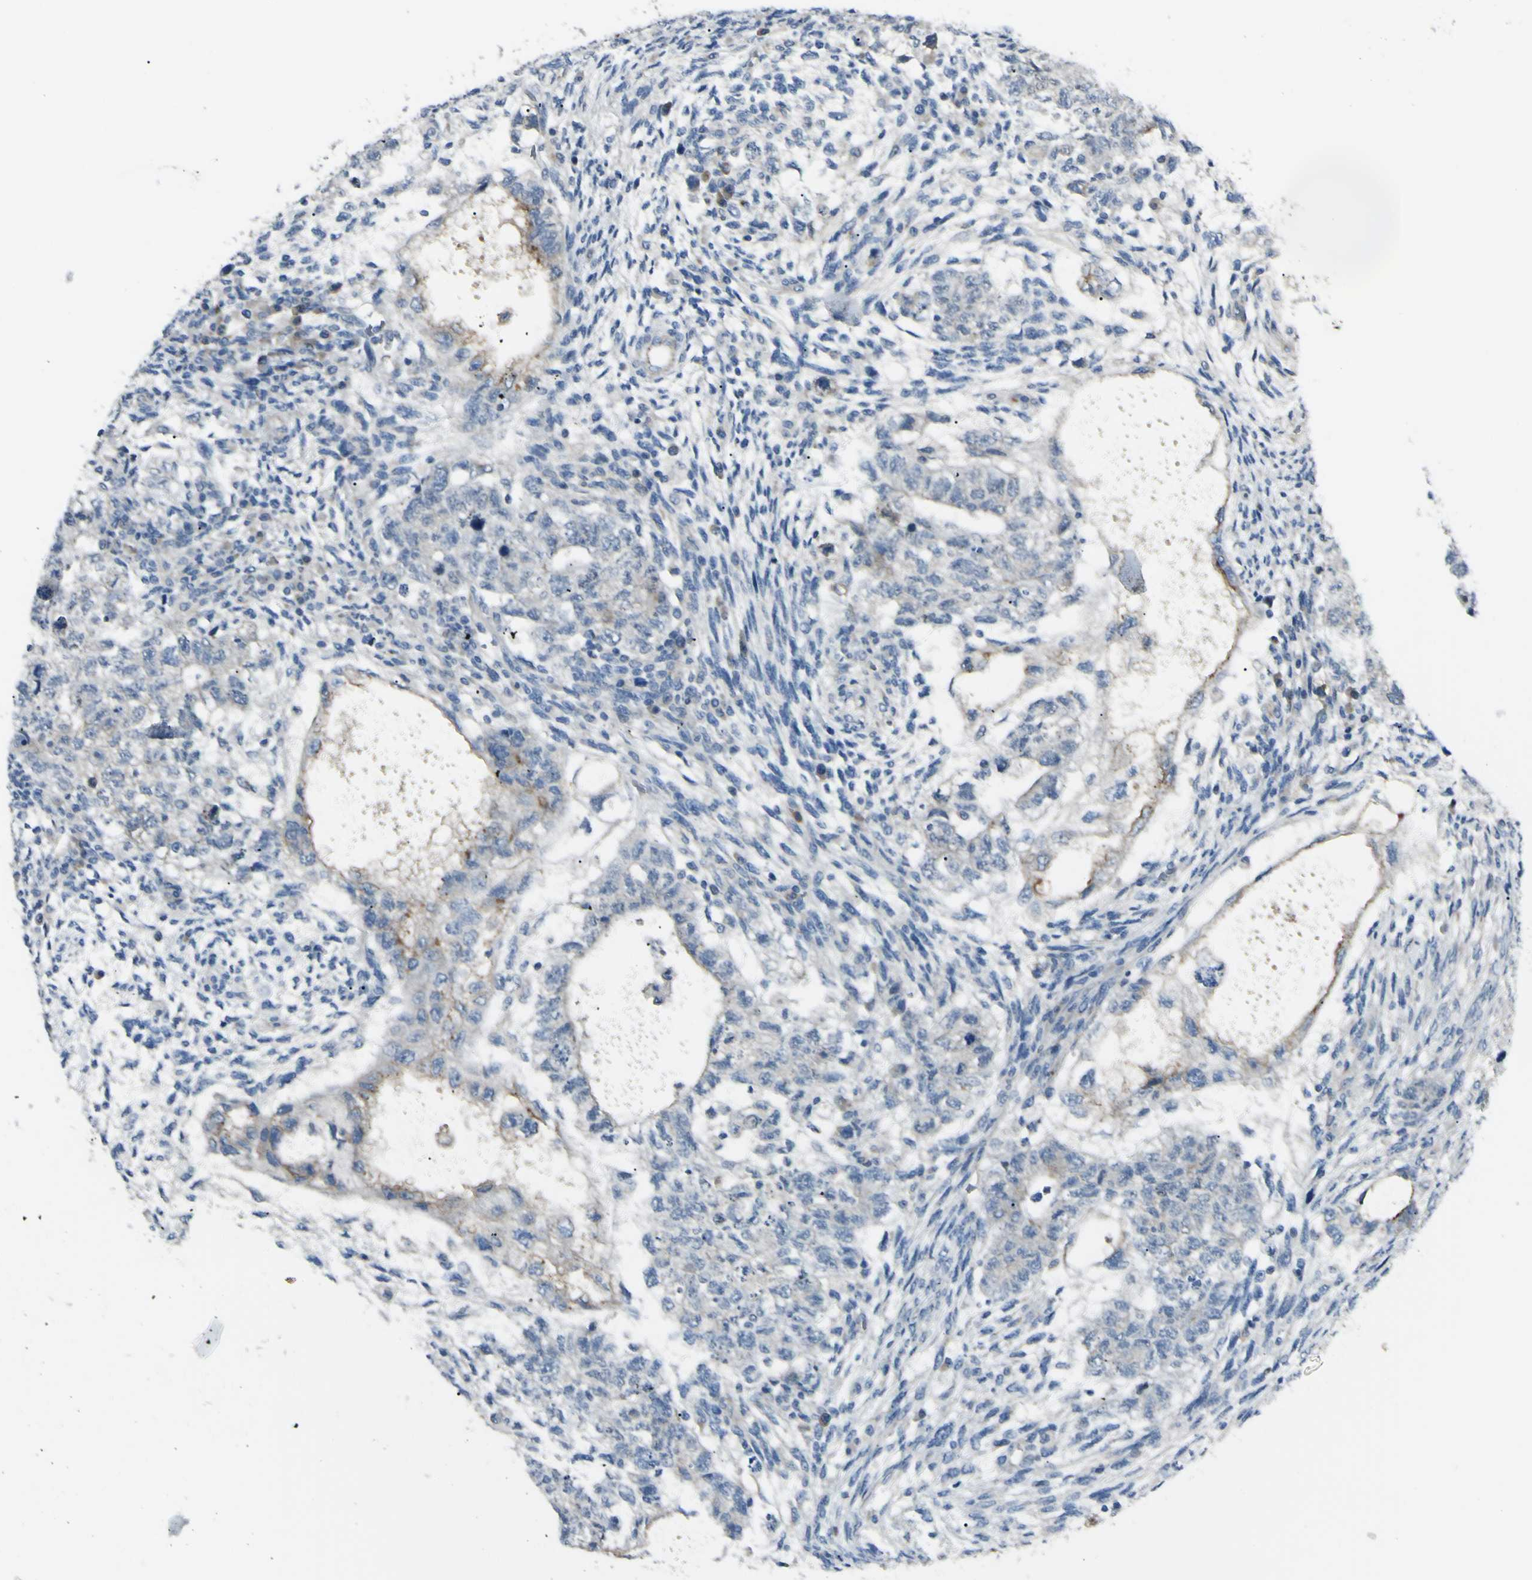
{"staining": {"intensity": "negative", "quantity": "none", "location": "none"}, "tissue": "testis cancer", "cell_type": "Tumor cells", "image_type": "cancer", "snomed": [{"axis": "morphology", "description": "Normal tissue, NOS"}, {"axis": "morphology", "description": "Carcinoma, Embryonal, NOS"}, {"axis": "topography", "description": "Testis"}], "caption": "An image of testis cancer (embryonal carcinoma) stained for a protein reveals no brown staining in tumor cells.", "gene": "LMTK2", "patient": {"sex": "male", "age": 36}}